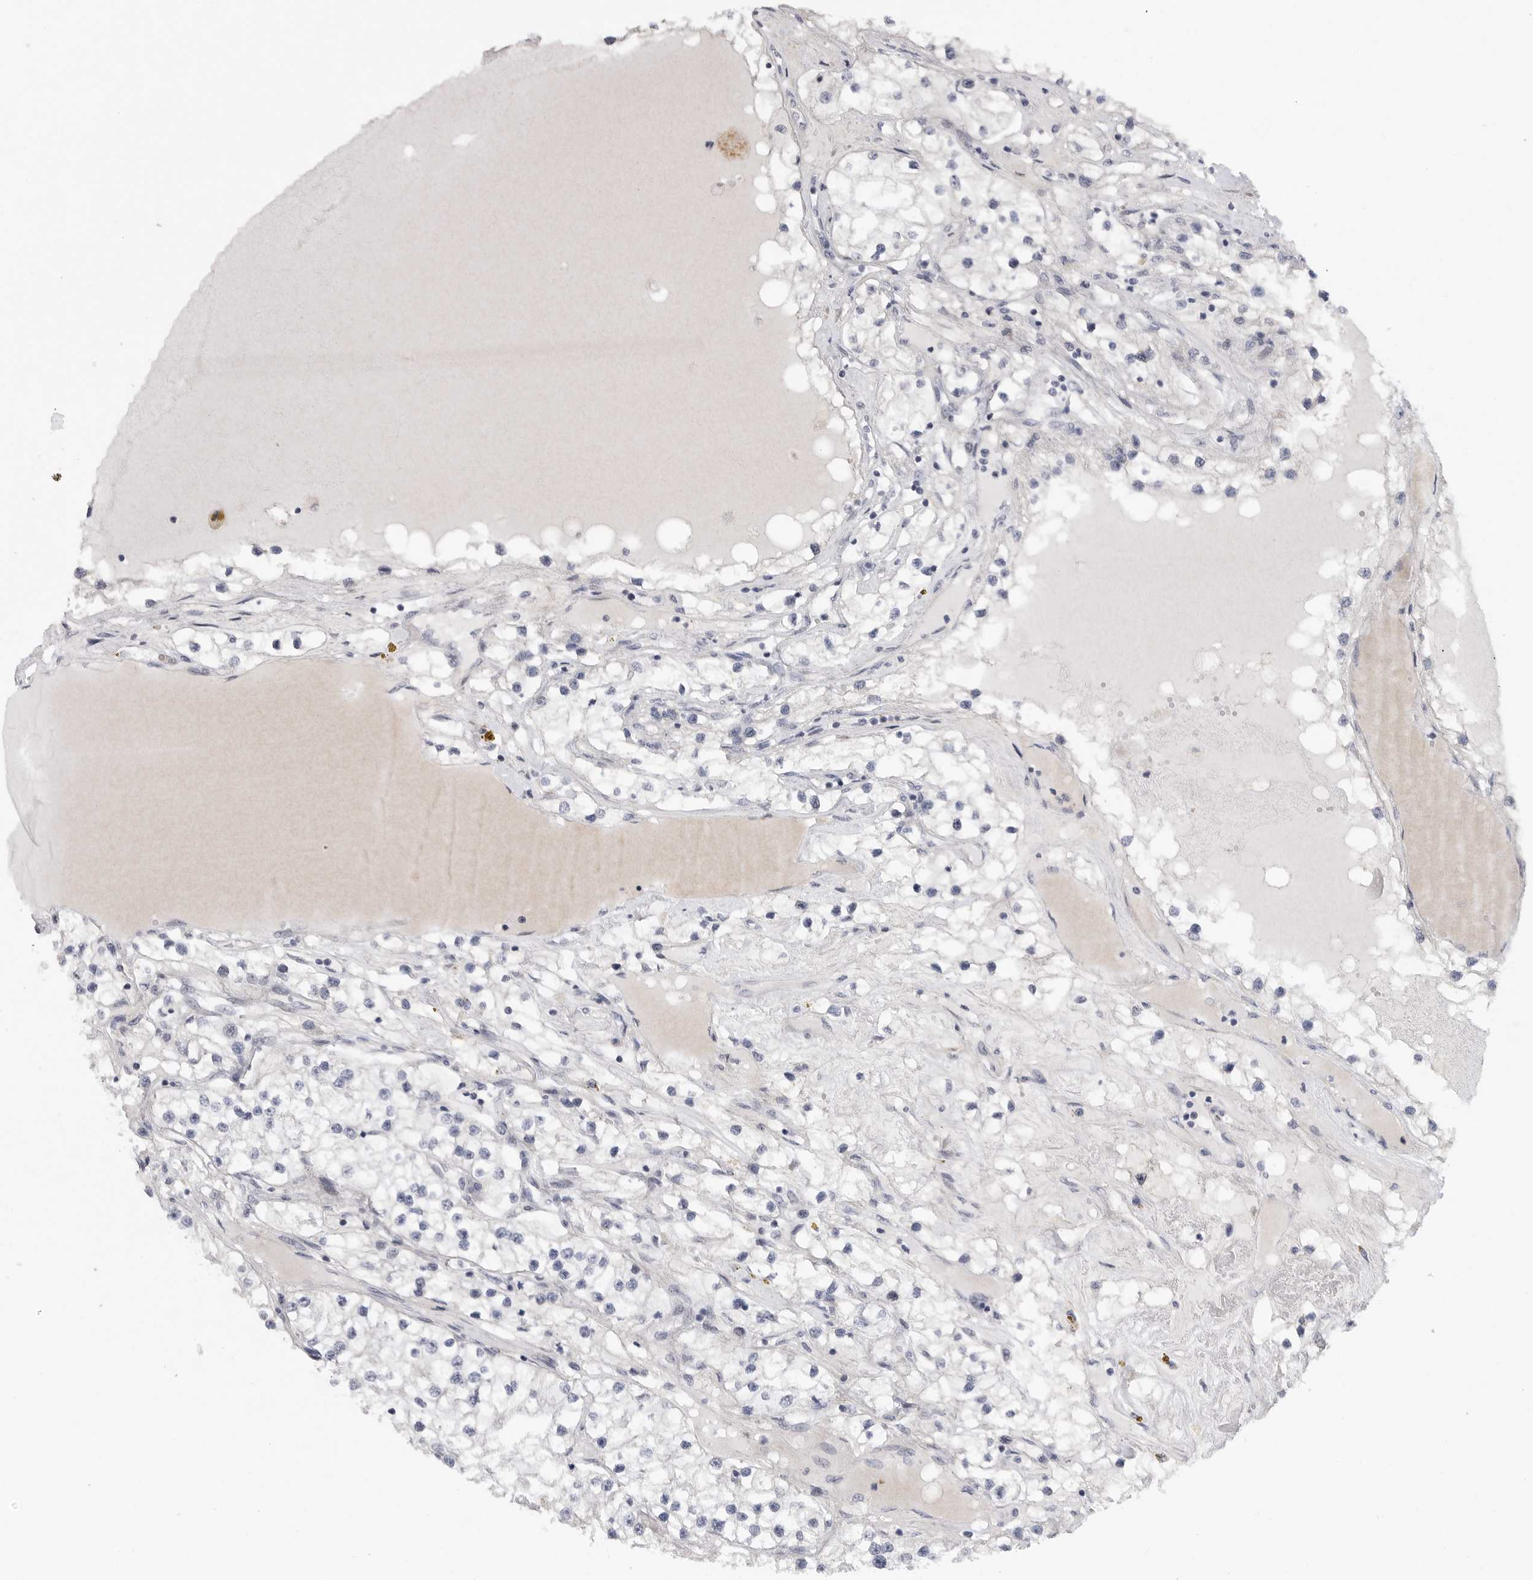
{"staining": {"intensity": "negative", "quantity": "none", "location": "none"}, "tissue": "renal cancer", "cell_type": "Tumor cells", "image_type": "cancer", "snomed": [{"axis": "morphology", "description": "Adenocarcinoma, NOS"}, {"axis": "topography", "description": "Kidney"}], "caption": "There is no significant staining in tumor cells of adenocarcinoma (renal). The staining was performed using DAB (3,3'-diaminobenzidine) to visualize the protein expression in brown, while the nuclei were stained in blue with hematoxylin (Magnification: 20x).", "gene": "FBXO43", "patient": {"sex": "male", "age": 68}}